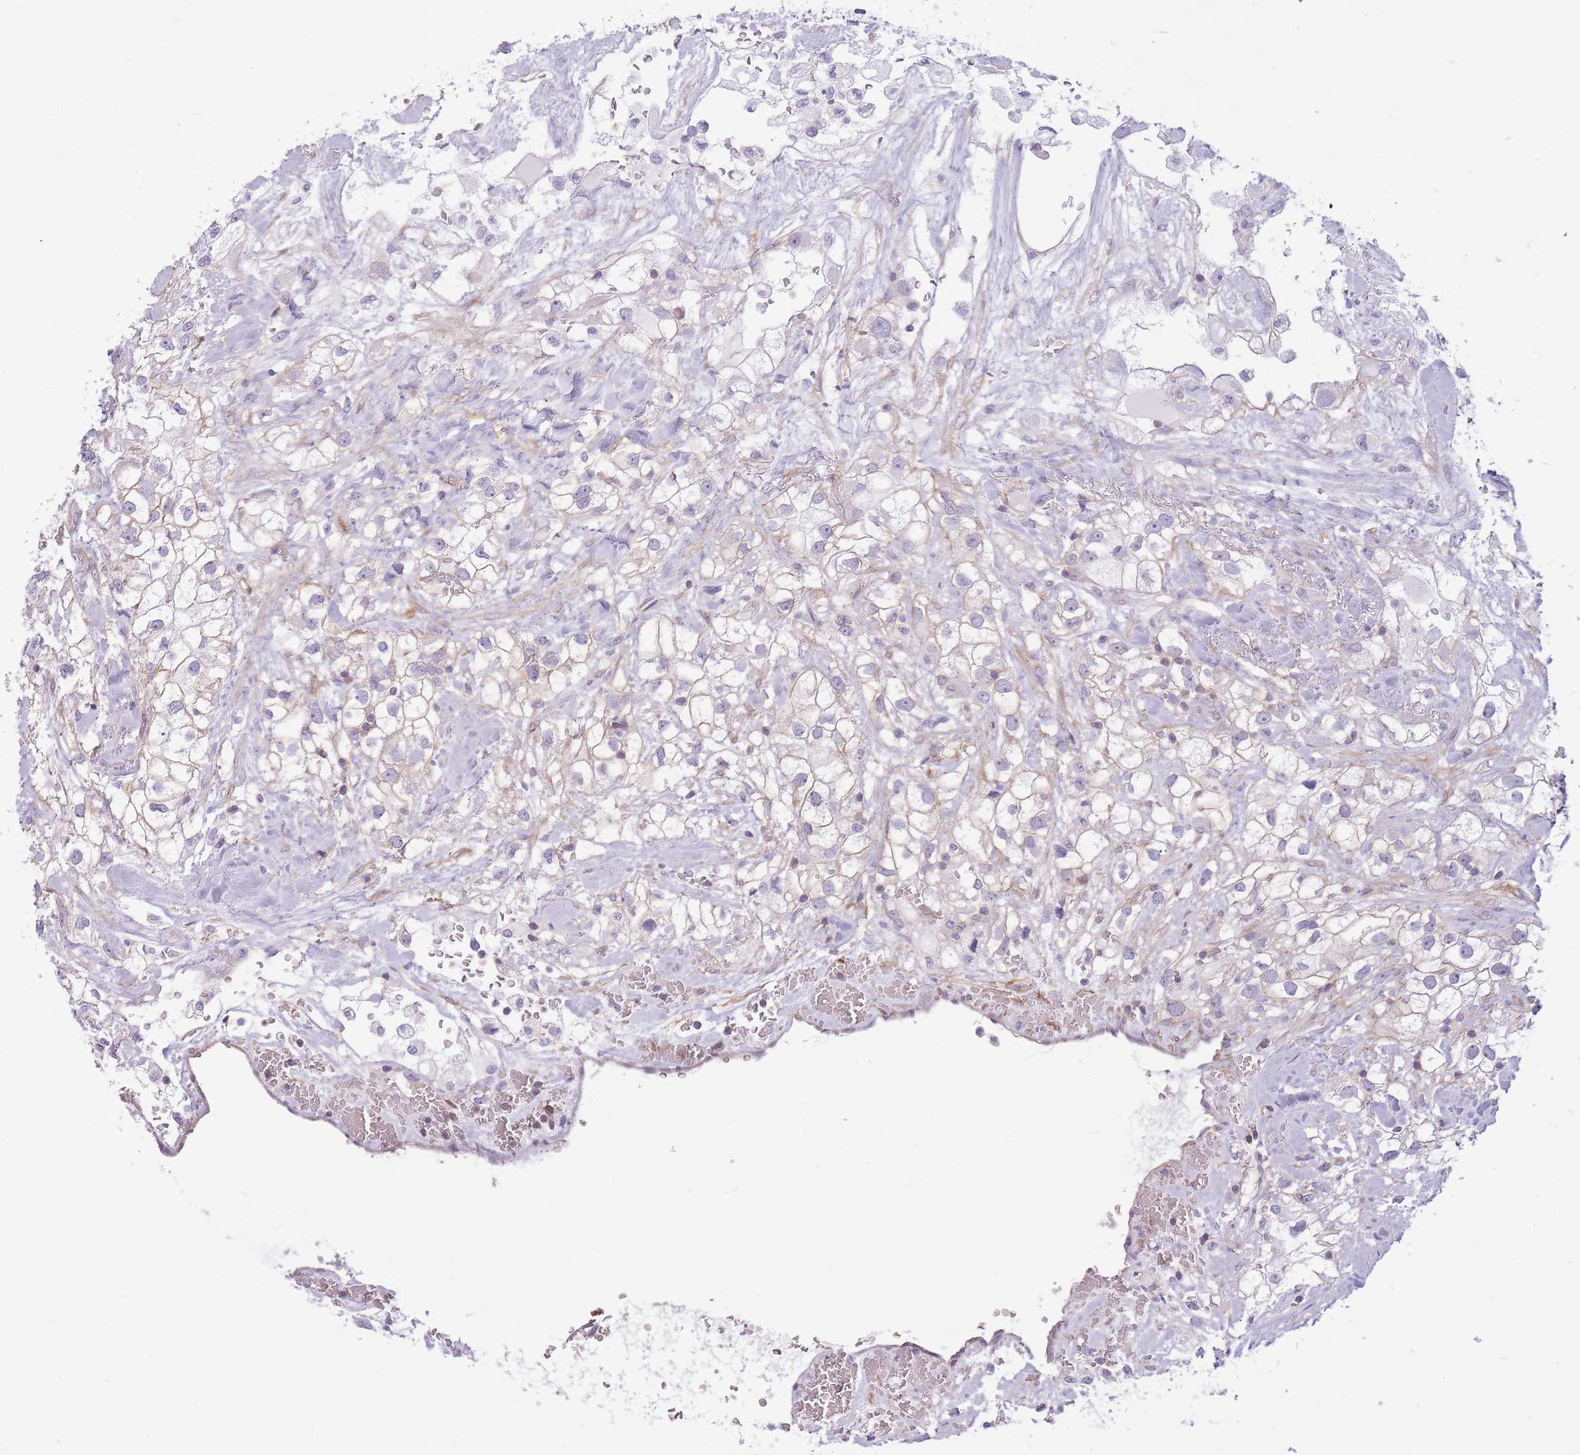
{"staining": {"intensity": "negative", "quantity": "none", "location": "none"}, "tissue": "renal cancer", "cell_type": "Tumor cells", "image_type": "cancer", "snomed": [{"axis": "morphology", "description": "Adenocarcinoma, NOS"}, {"axis": "topography", "description": "Kidney"}], "caption": "High magnification brightfield microscopy of renal cancer stained with DAB (3,3'-diaminobenzidine) (brown) and counterstained with hematoxylin (blue): tumor cells show no significant positivity.", "gene": "ADD1", "patient": {"sex": "male", "age": 59}}